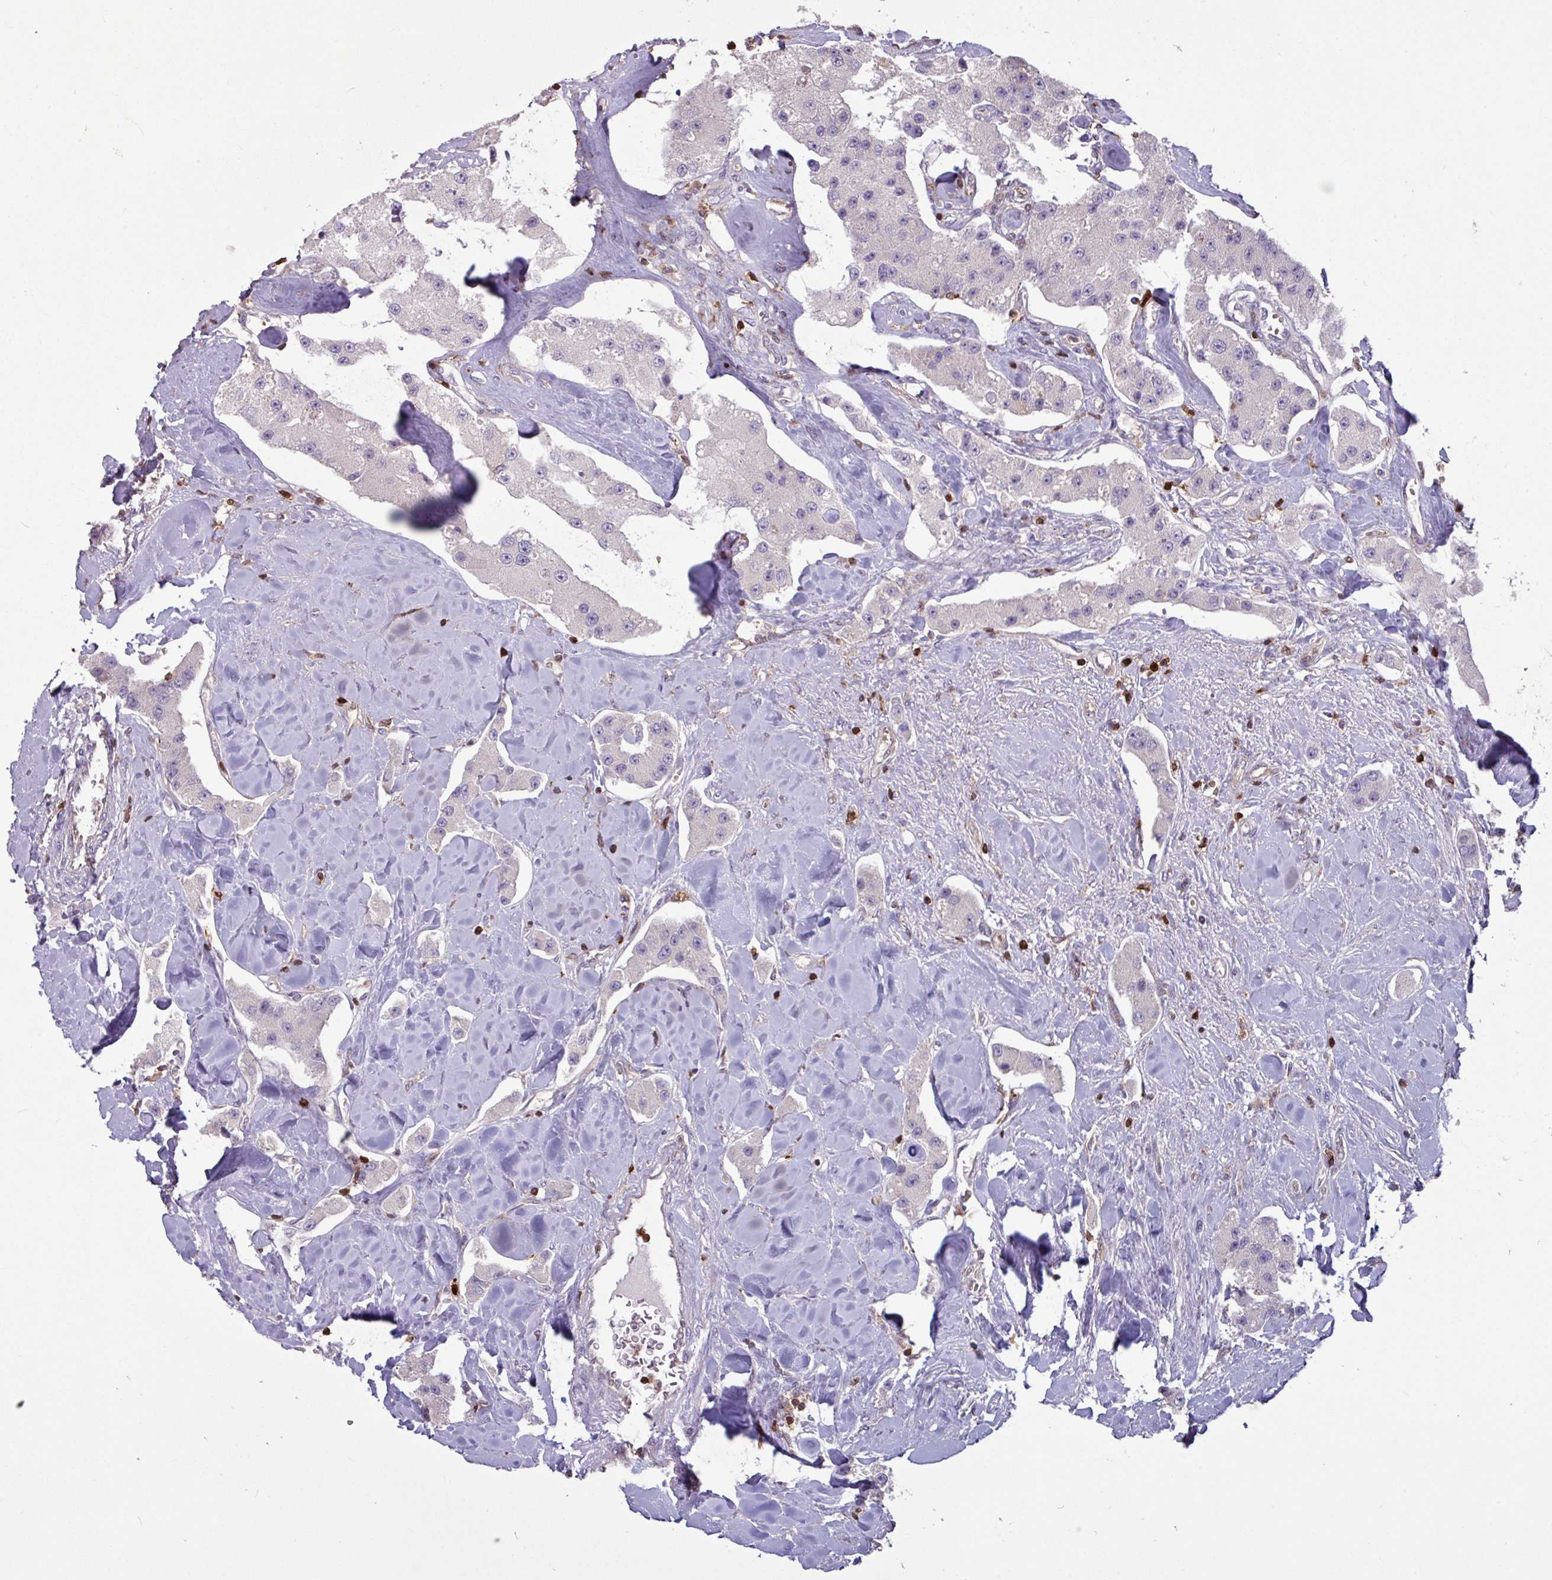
{"staining": {"intensity": "negative", "quantity": "none", "location": "none"}, "tissue": "carcinoid", "cell_type": "Tumor cells", "image_type": "cancer", "snomed": [{"axis": "morphology", "description": "Carcinoid, malignant, NOS"}, {"axis": "topography", "description": "Pancreas"}], "caption": "Immunohistochemistry of malignant carcinoid exhibits no expression in tumor cells.", "gene": "SEC61G", "patient": {"sex": "male", "age": 41}}